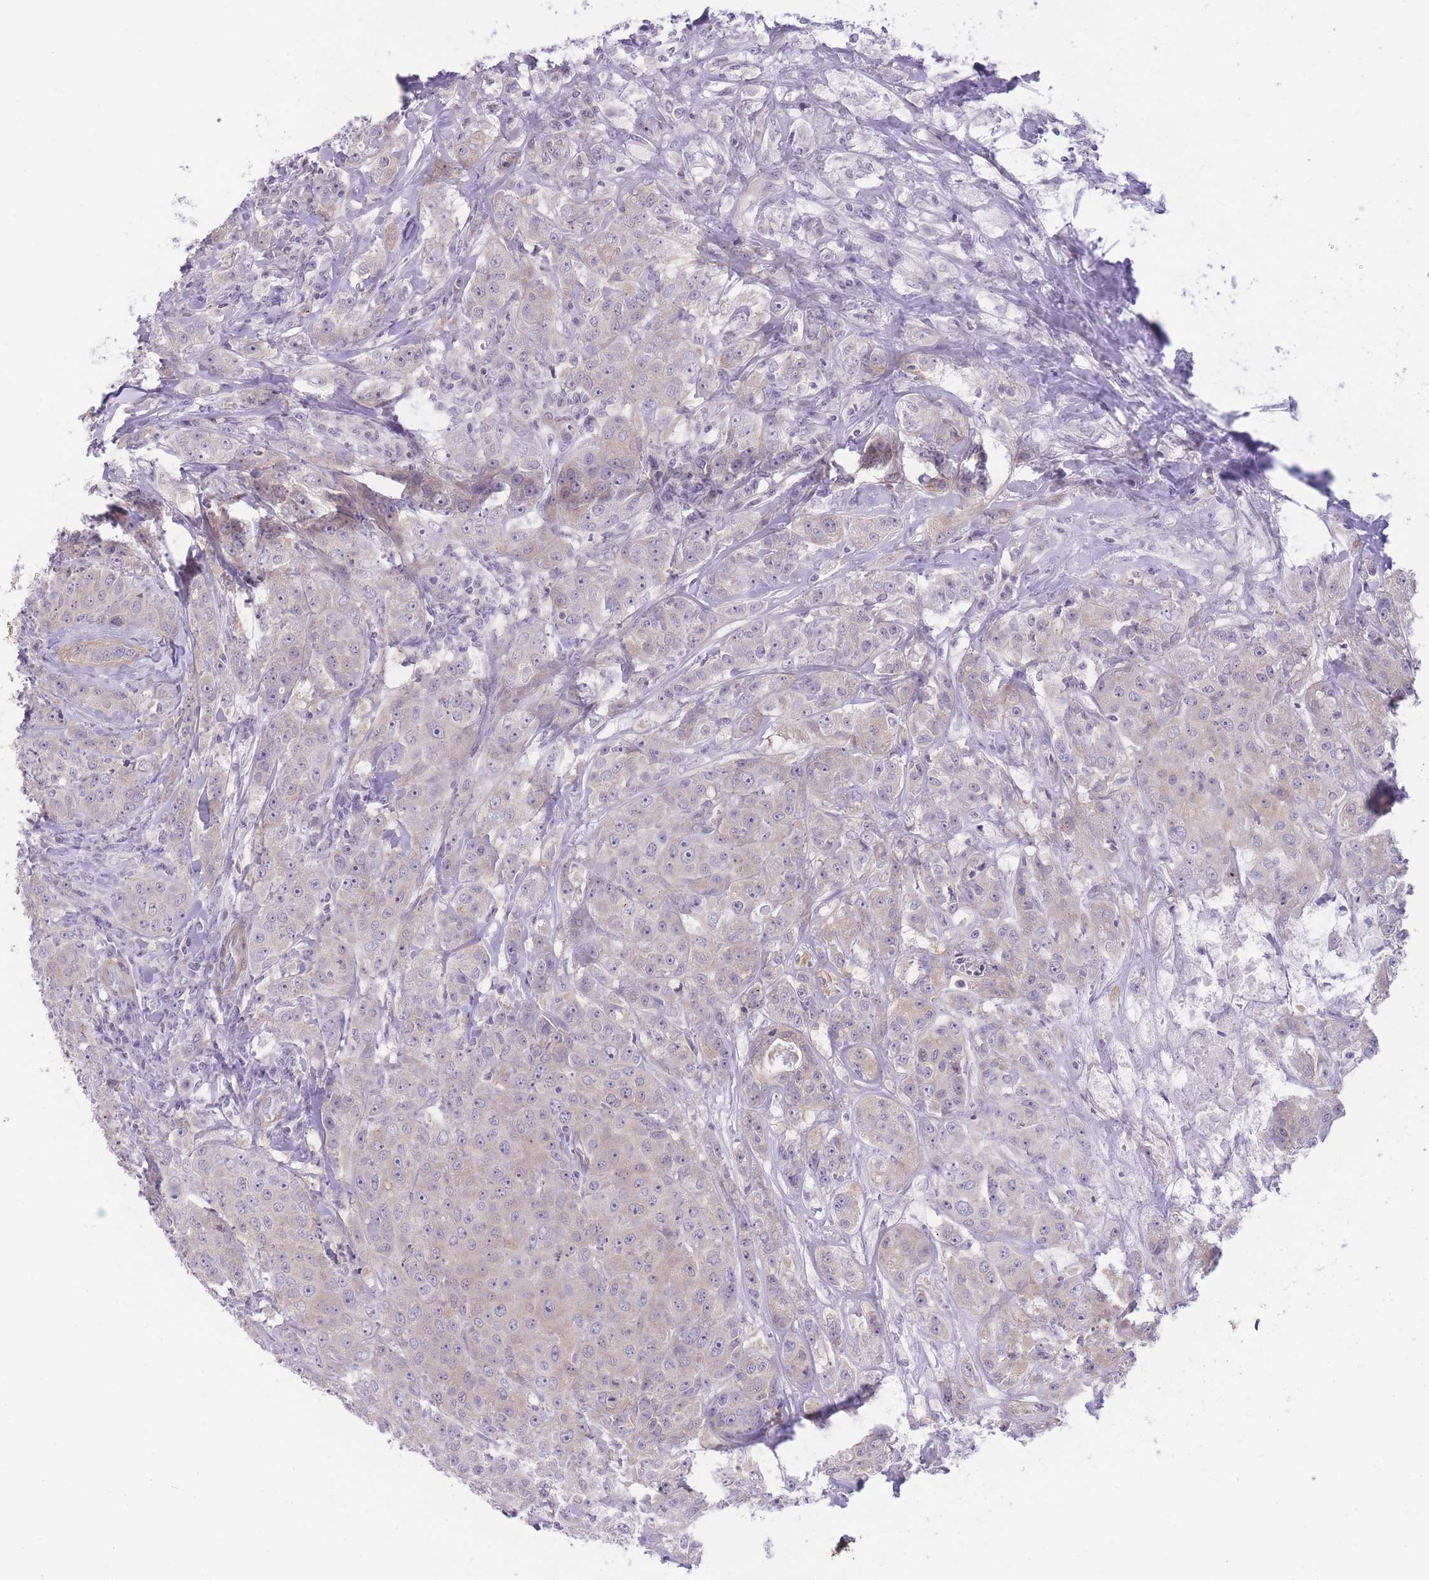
{"staining": {"intensity": "negative", "quantity": "none", "location": "none"}, "tissue": "breast cancer", "cell_type": "Tumor cells", "image_type": "cancer", "snomed": [{"axis": "morphology", "description": "Duct carcinoma"}, {"axis": "topography", "description": "Breast"}], "caption": "IHC of human breast invasive ductal carcinoma reveals no positivity in tumor cells. (Immunohistochemistry, brightfield microscopy, high magnification).", "gene": "OR11H12", "patient": {"sex": "female", "age": 43}}